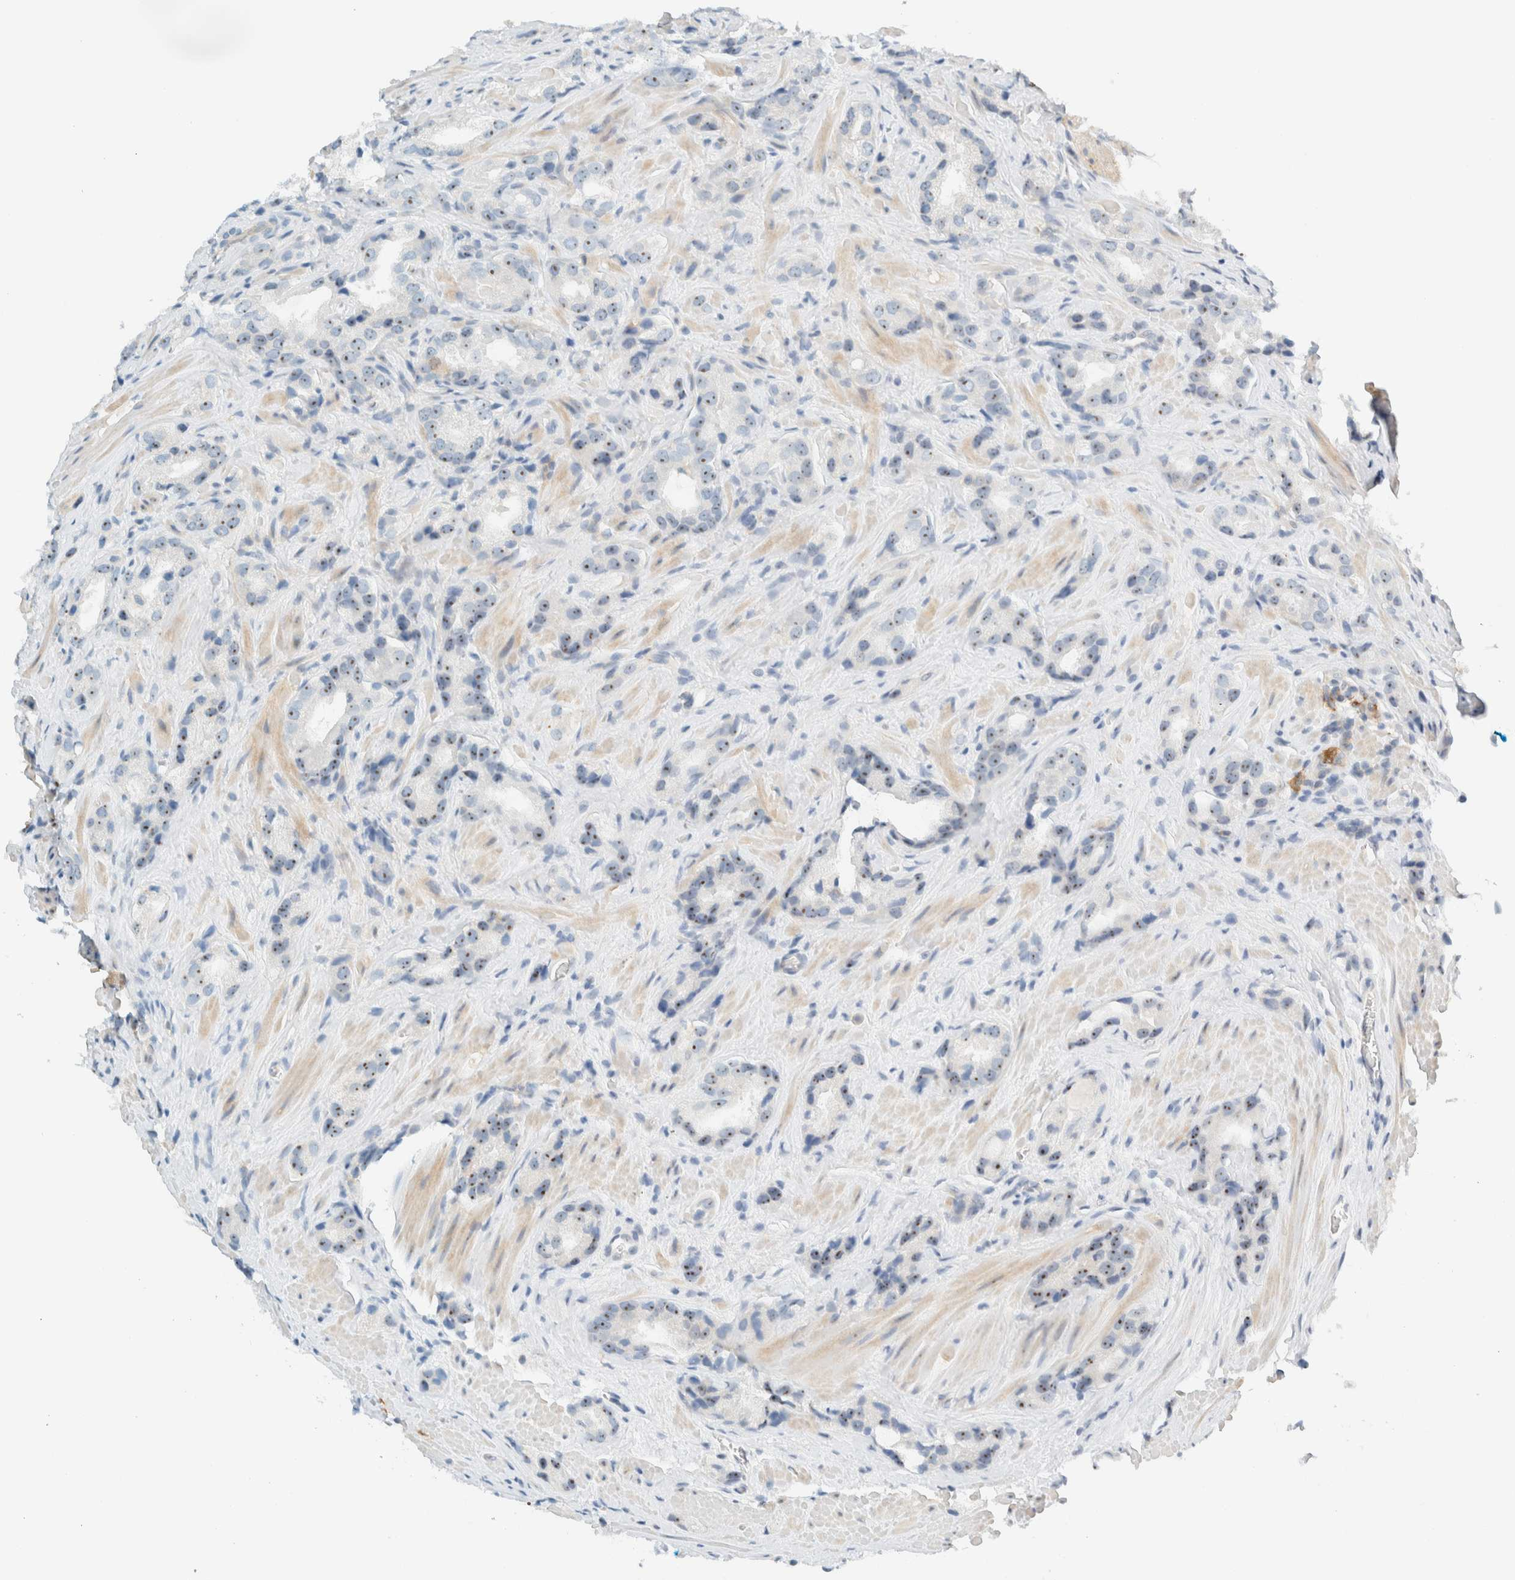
{"staining": {"intensity": "moderate", "quantity": "25%-75%", "location": "nuclear"}, "tissue": "prostate cancer", "cell_type": "Tumor cells", "image_type": "cancer", "snomed": [{"axis": "morphology", "description": "Adenocarcinoma, High grade"}, {"axis": "topography", "description": "Prostate"}], "caption": "Immunohistochemical staining of human prostate cancer exhibits medium levels of moderate nuclear expression in about 25%-75% of tumor cells.", "gene": "NDE1", "patient": {"sex": "male", "age": 63}}